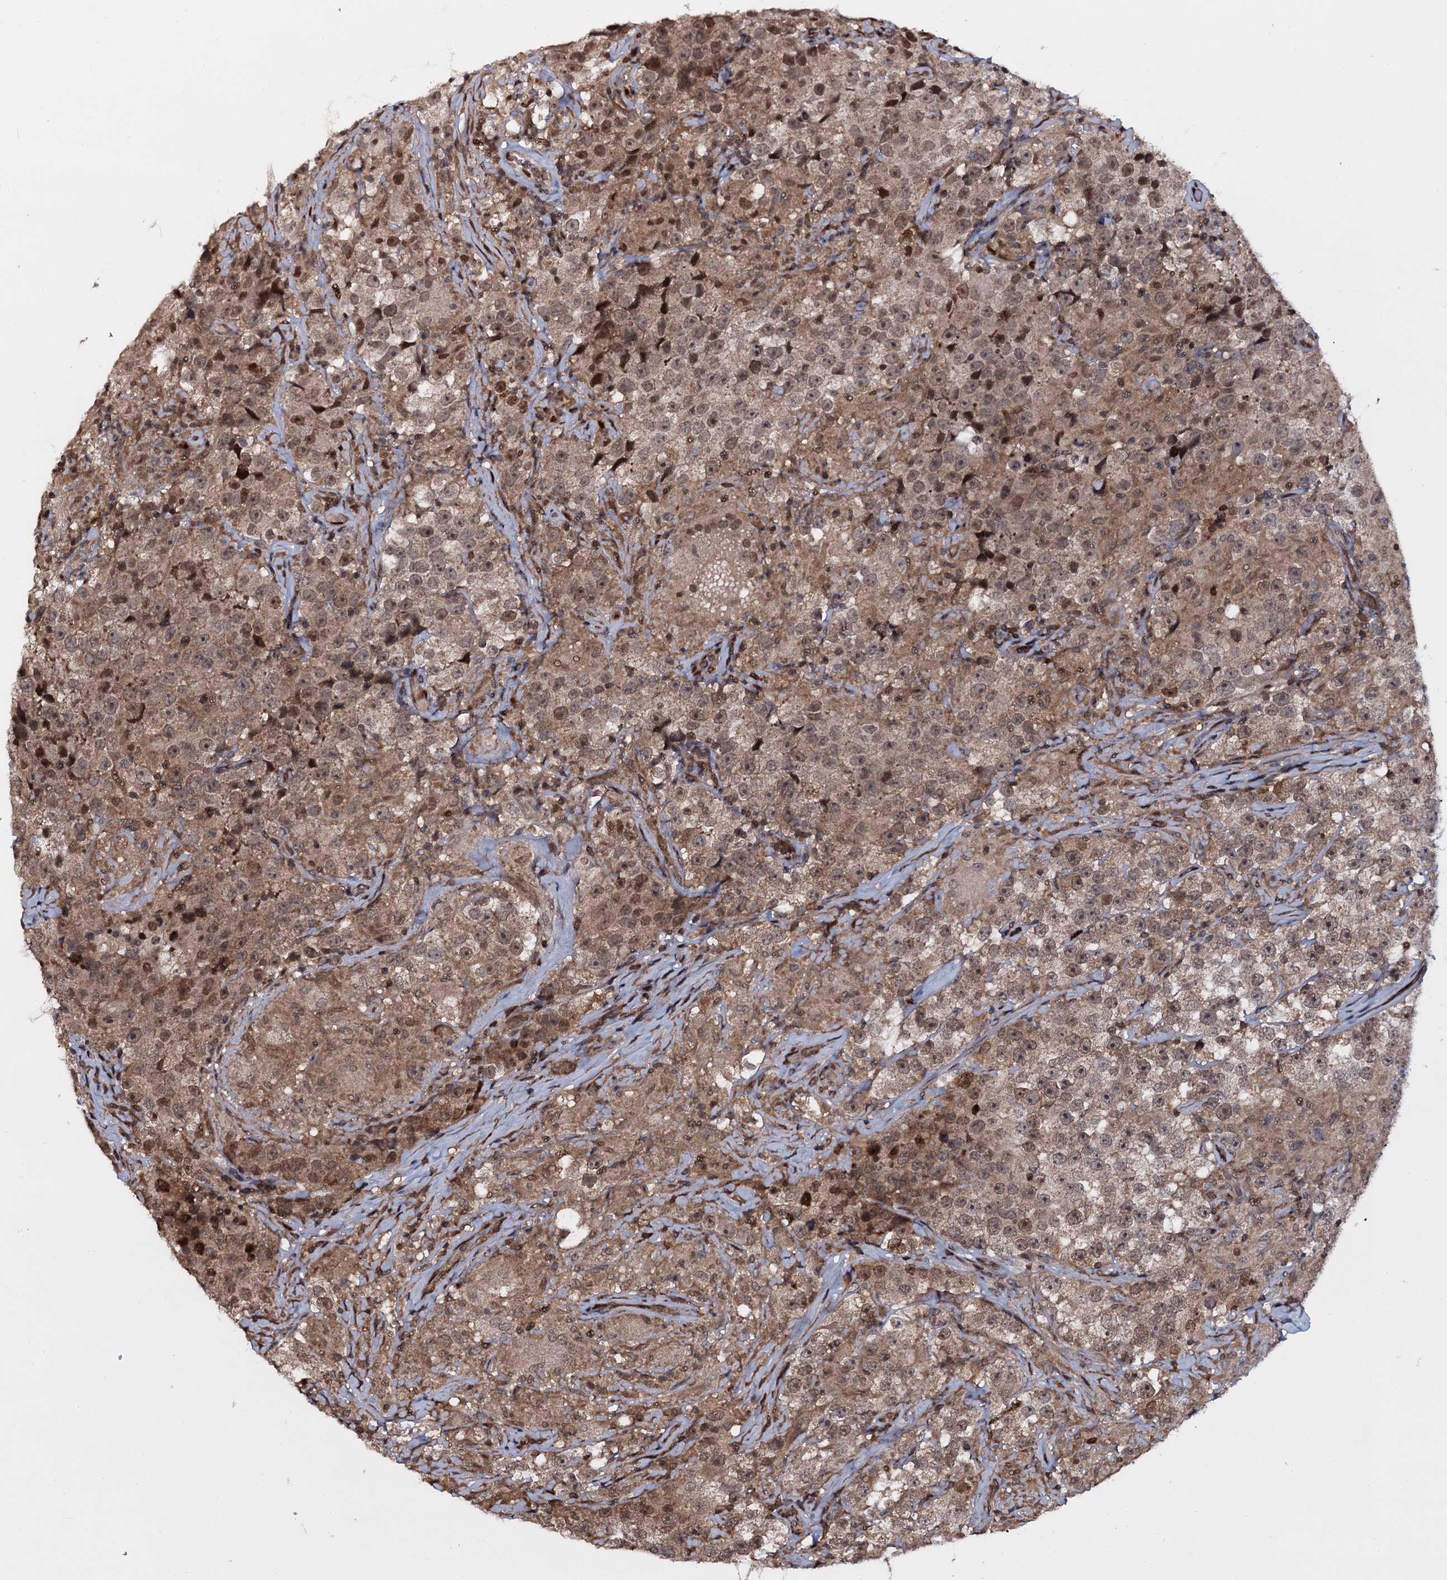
{"staining": {"intensity": "moderate", "quantity": ">75%", "location": "cytoplasmic/membranous,nuclear"}, "tissue": "testis cancer", "cell_type": "Tumor cells", "image_type": "cancer", "snomed": [{"axis": "morphology", "description": "Seminoma, NOS"}, {"axis": "topography", "description": "Testis"}], "caption": "The photomicrograph reveals staining of testis cancer (seminoma), revealing moderate cytoplasmic/membranous and nuclear protein positivity (brown color) within tumor cells. Using DAB (3,3'-diaminobenzidine) (brown) and hematoxylin (blue) stains, captured at high magnification using brightfield microscopy.", "gene": "HDDC3", "patient": {"sex": "male", "age": 46}}